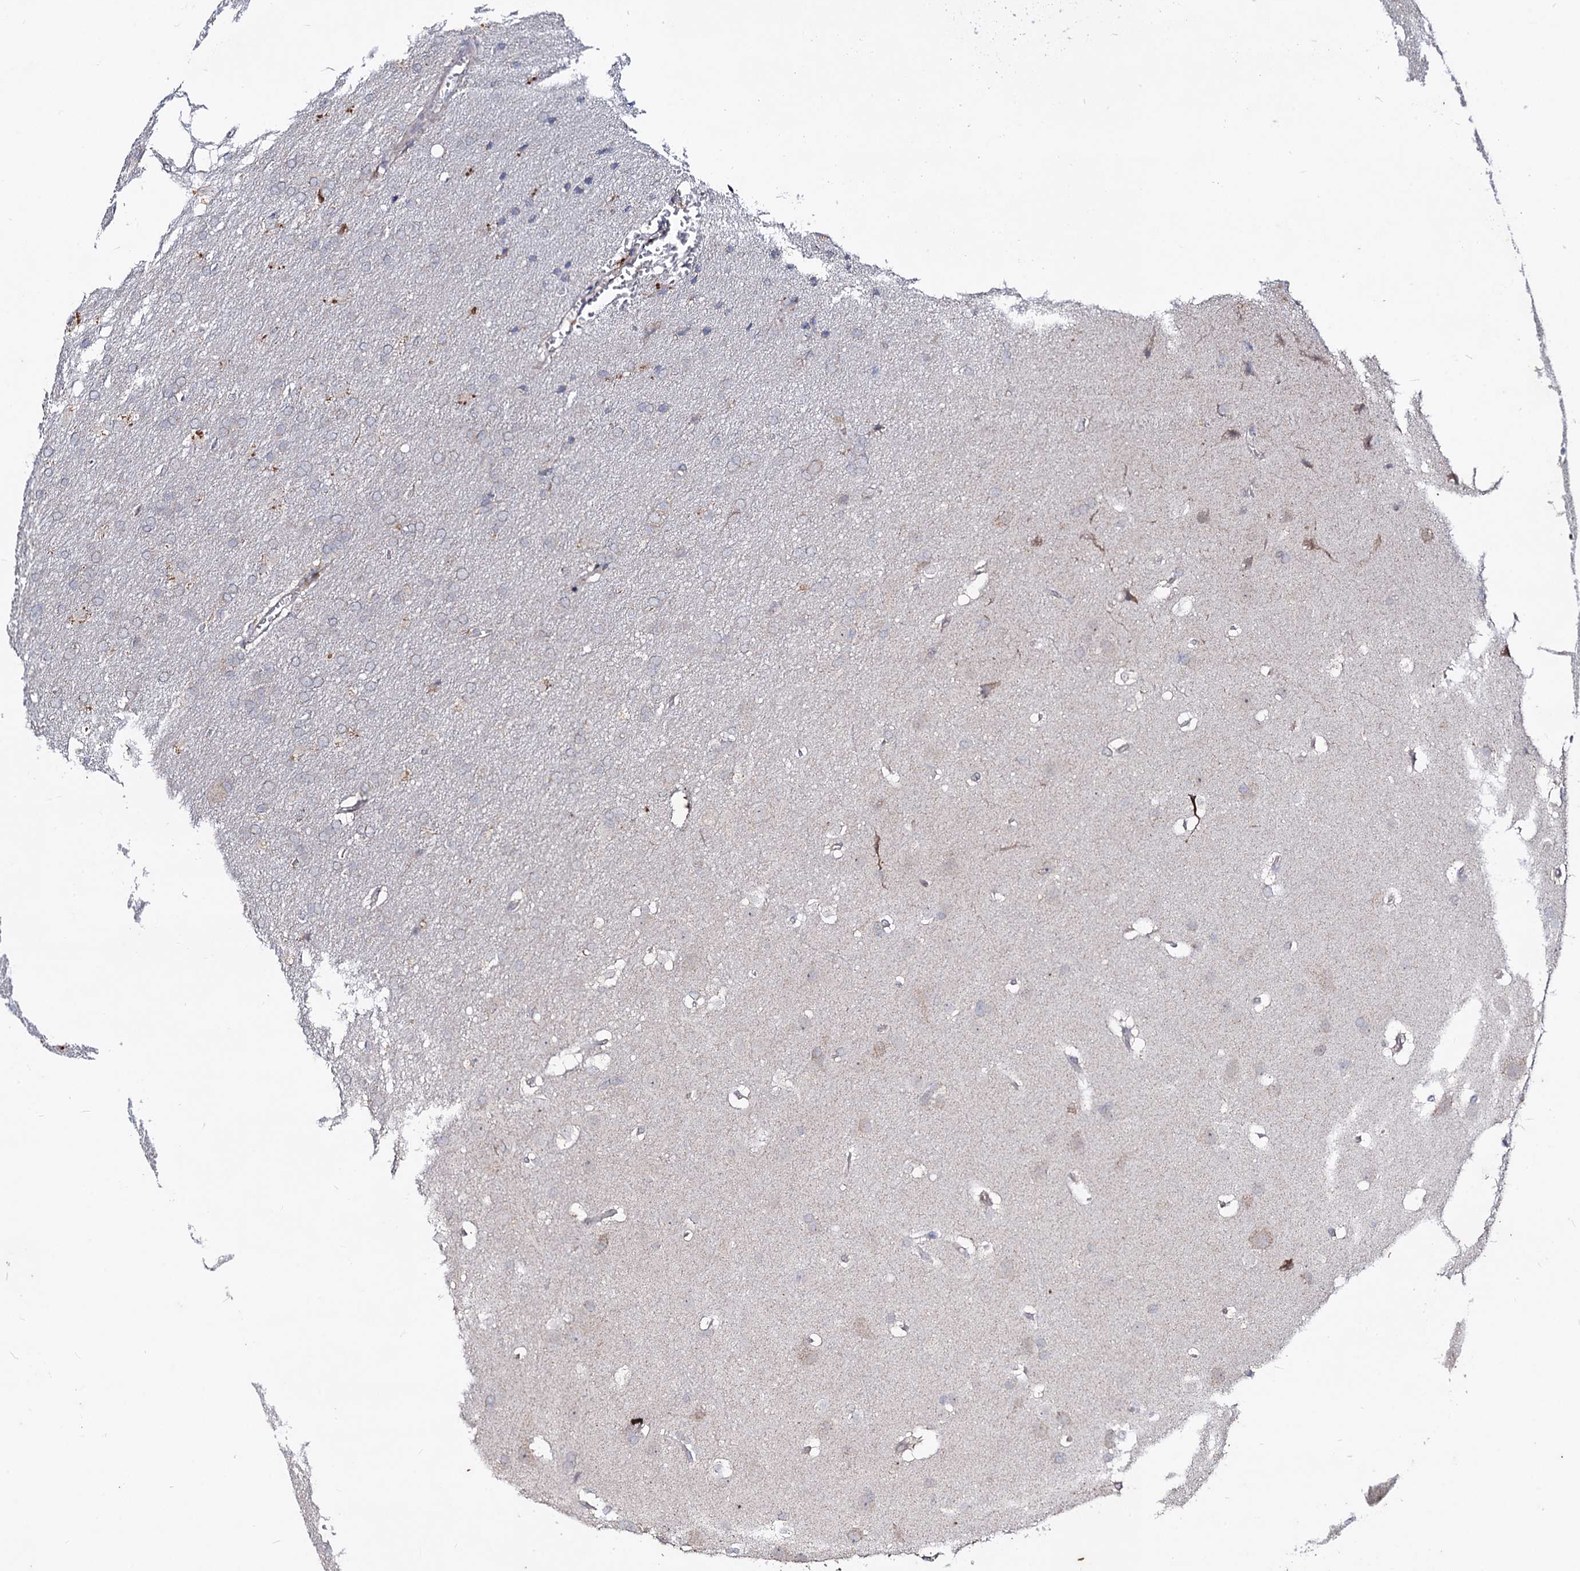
{"staining": {"intensity": "negative", "quantity": "none", "location": "none"}, "tissue": "glioma", "cell_type": "Tumor cells", "image_type": "cancer", "snomed": [{"axis": "morphology", "description": "Glioma, malignant, Low grade"}, {"axis": "topography", "description": "Brain"}], "caption": "Glioma was stained to show a protein in brown. There is no significant staining in tumor cells.", "gene": "DYDC1", "patient": {"sex": "female", "age": 32}}